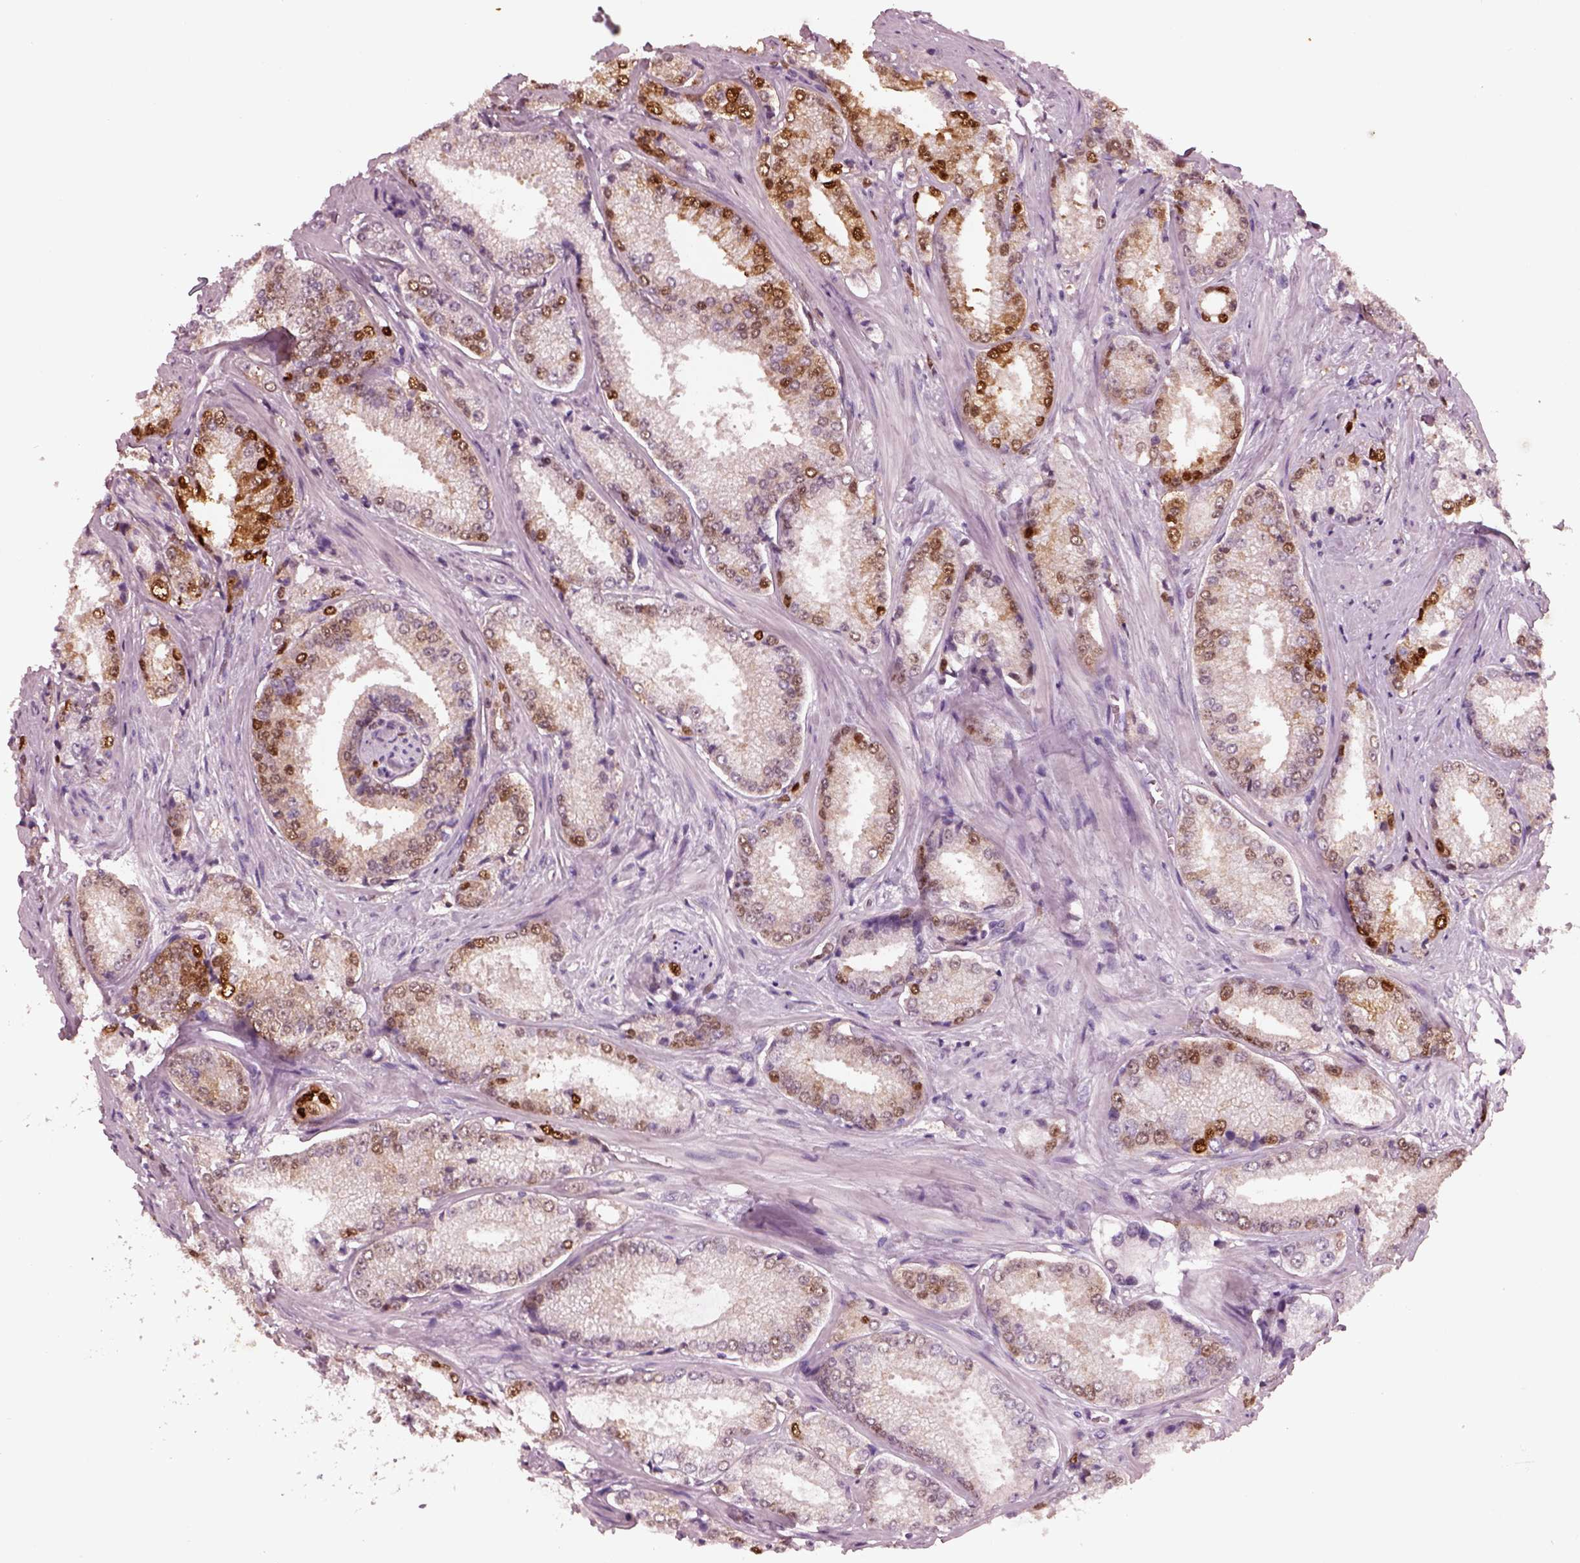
{"staining": {"intensity": "strong", "quantity": "<25%", "location": "nuclear"}, "tissue": "prostate cancer", "cell_type": "Tumor cells", "image_type": "cancer", "snomed": [{"axis": "morphology", "description": "Adenocarcinoma, Low grade"}, {"axis": "topography", "description": "Prostate"}], "caption": "Prostate low-grade adenocarcinoma tissue reveals strong nuclear positivity in approximately <25% of tumor cells", "gene": "SOX9", "patient": {"sex": "male", "age": 56}}